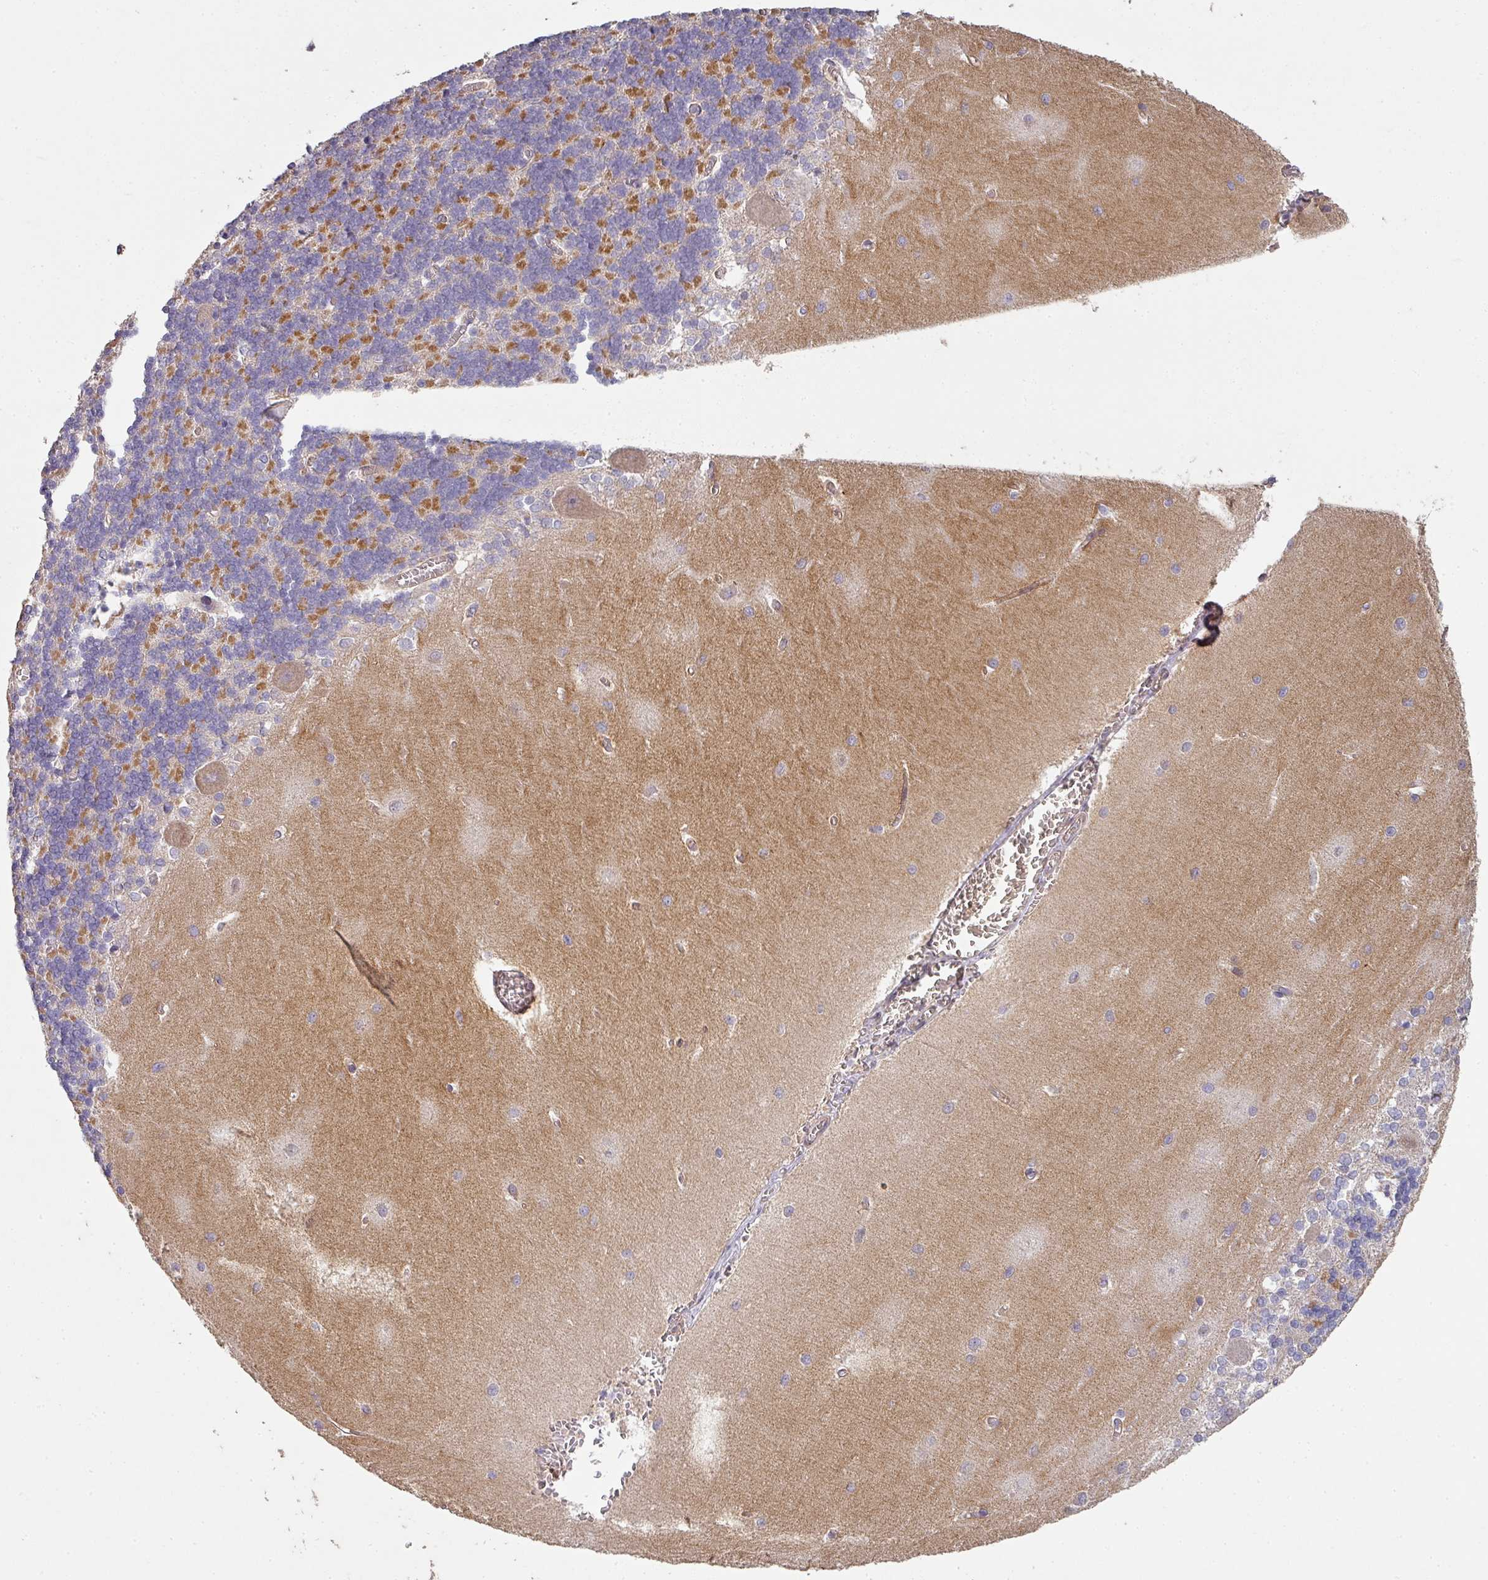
{"staining": {"intensity": "moderate", "quantity": "<25%", "location": "cytoplasmic/membranous"}, "tissue": "cerebellum", "cell_type": "Cells in granular layer", "image_type": "normal", "snomed": [{"axis": "morphology", "description": "Normal tissue, NOS"}, {"axis": "topography", "description": "Cerebellum"}], "caption": "A micrograph of human cerebellum stained for a protein reveals moderate cytoplasmic/membranous brown staining in cells in granular layer. The staining is performed using DAB brown chromogen to label protein expression. The nuclei are counter-stained blue using hematoxylin.", "gene": "PCDH1", "patient": {"sex": "male", "age": 37}}